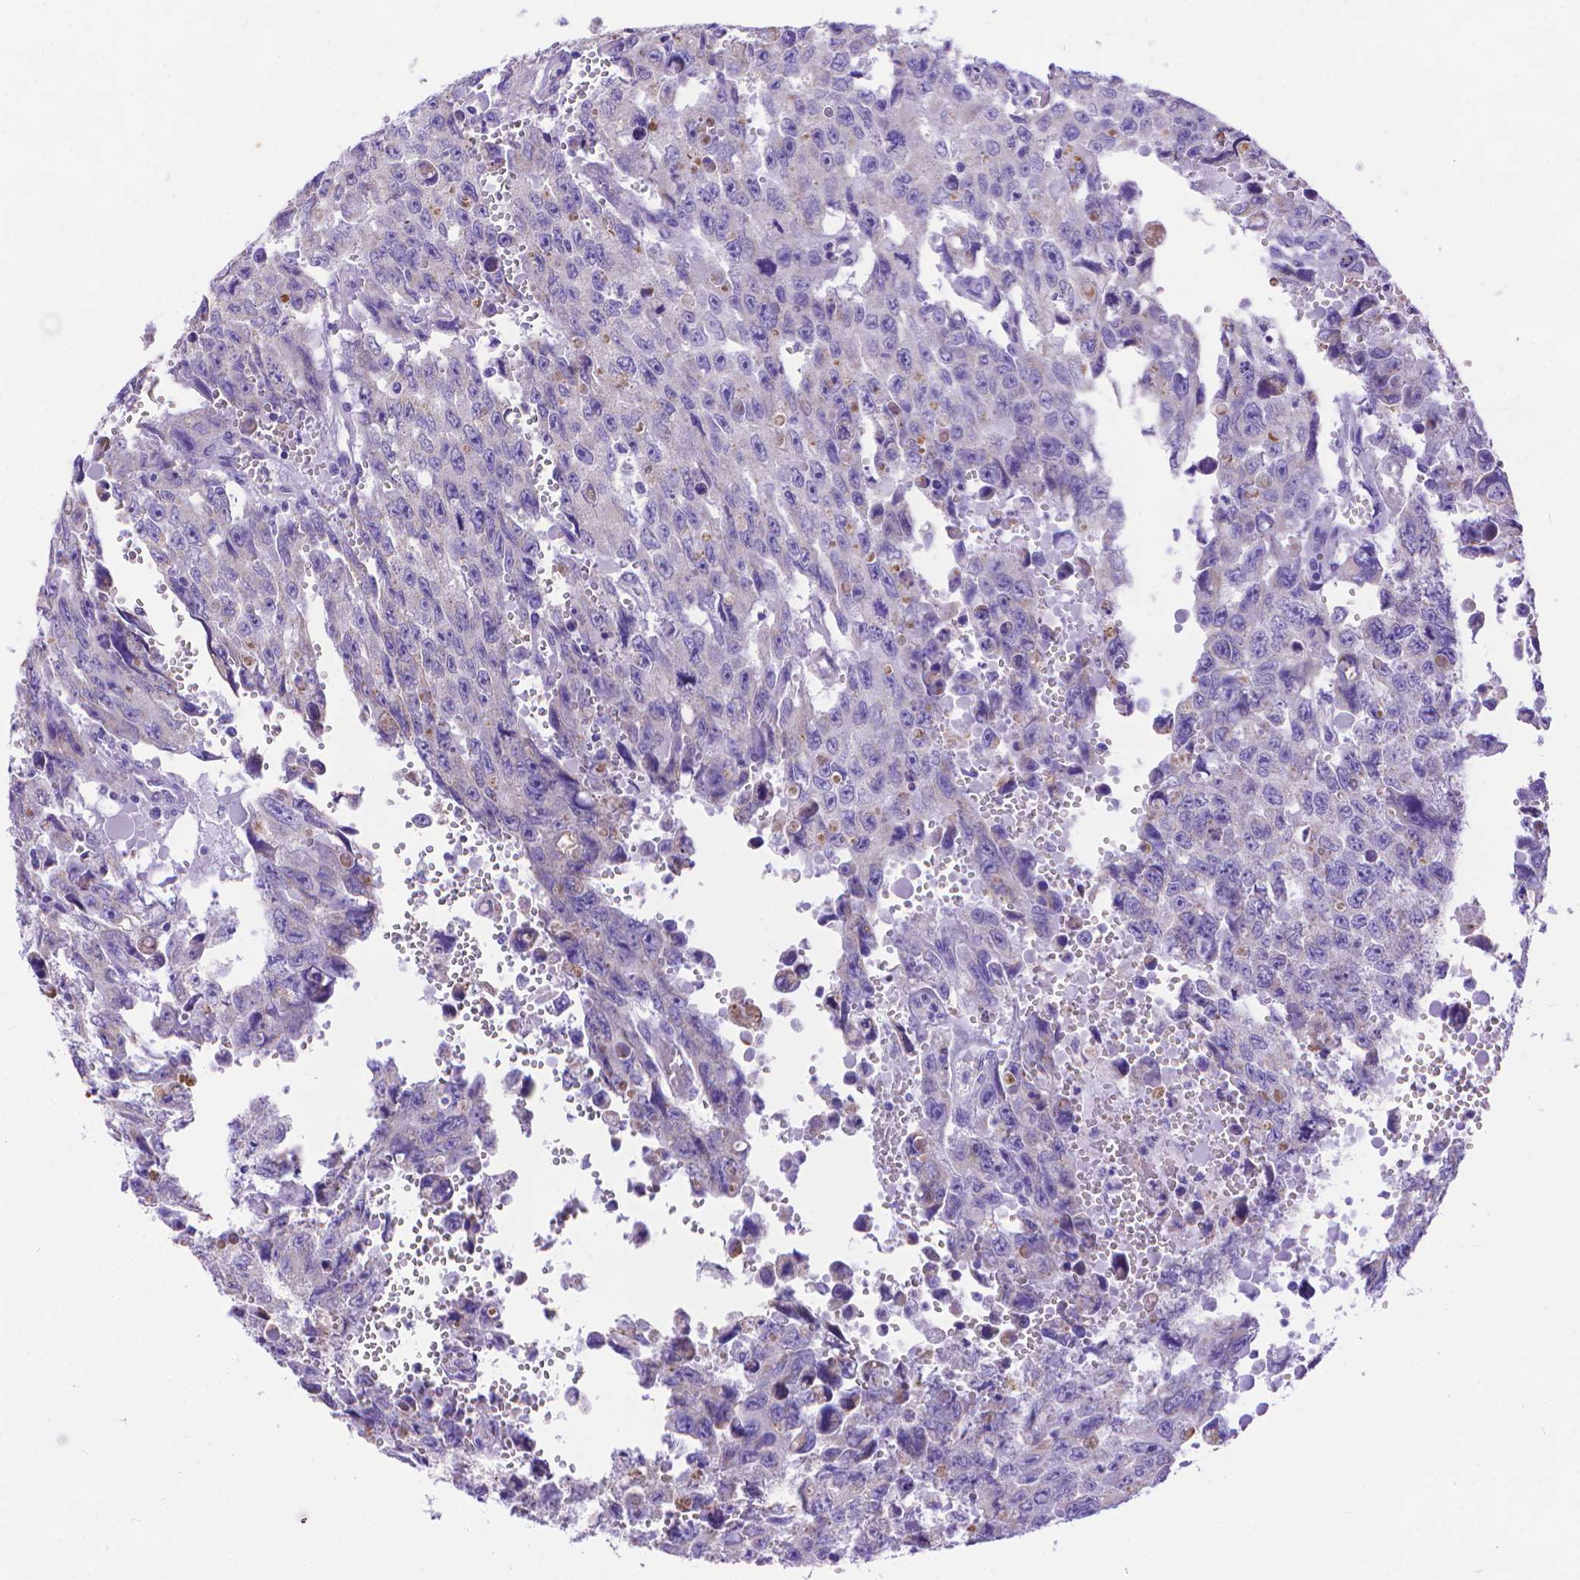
{"staining": {"intensity": "negative", "quantity": "none", "location": "none"}, "tissue": "testis cancer", "cell_type": "Tumor cells", "image_type": "cancer", "snomed": [{"axis": "morphology", "description": "Seminoma, NOS"}, {"axis": "topography", "description": "Testis"}], "caption": "Seminoma (testis) stained for a protein using immunohistochemistry (IHC) reveals no positivity tumor cells.", "gene": "DHRS2", "patient": {"sex": "male", "age": 26}}